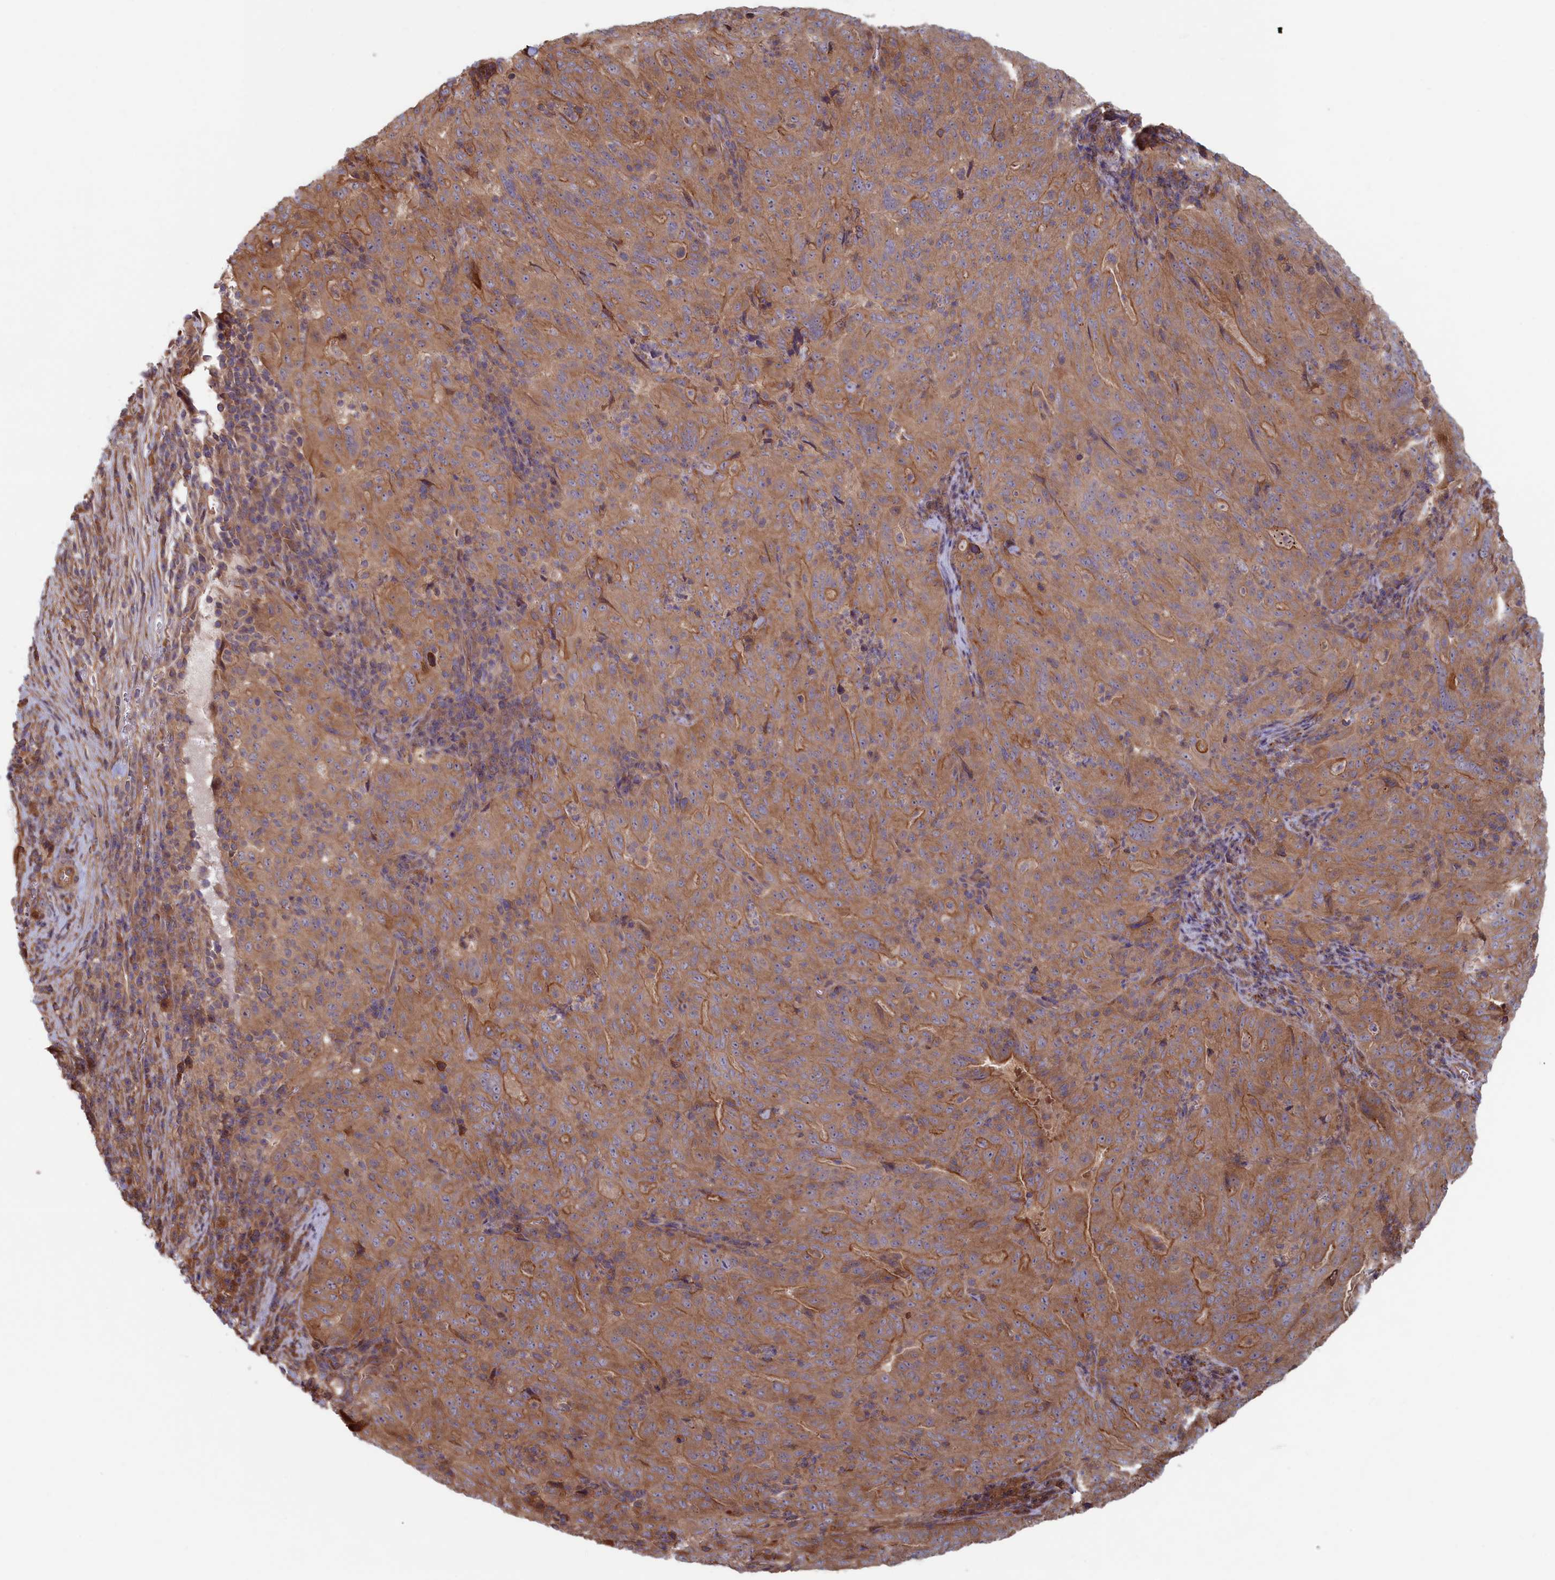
{"staining": {"intensity": "moderate", "quantity": ">75%", "location": "cytoplasmic/membranous"}, "tissue": "pancreatic cancer", "cell_type": "Tumor cells", "image_type": "cancer", "snomed": [{"axis": "morphology", "description": "Adenocarcinoma, NOS"}, {"axis": "topography", "description": "Pancreas"}], "caption": "Adenocarcinoma (pancreatic) stained for a protein demonstrates moderate cytoplasmic/membranous positivity in tumor cells.", "gene": "RILPL1", "patient": {"sex": "male", "age": 63}}